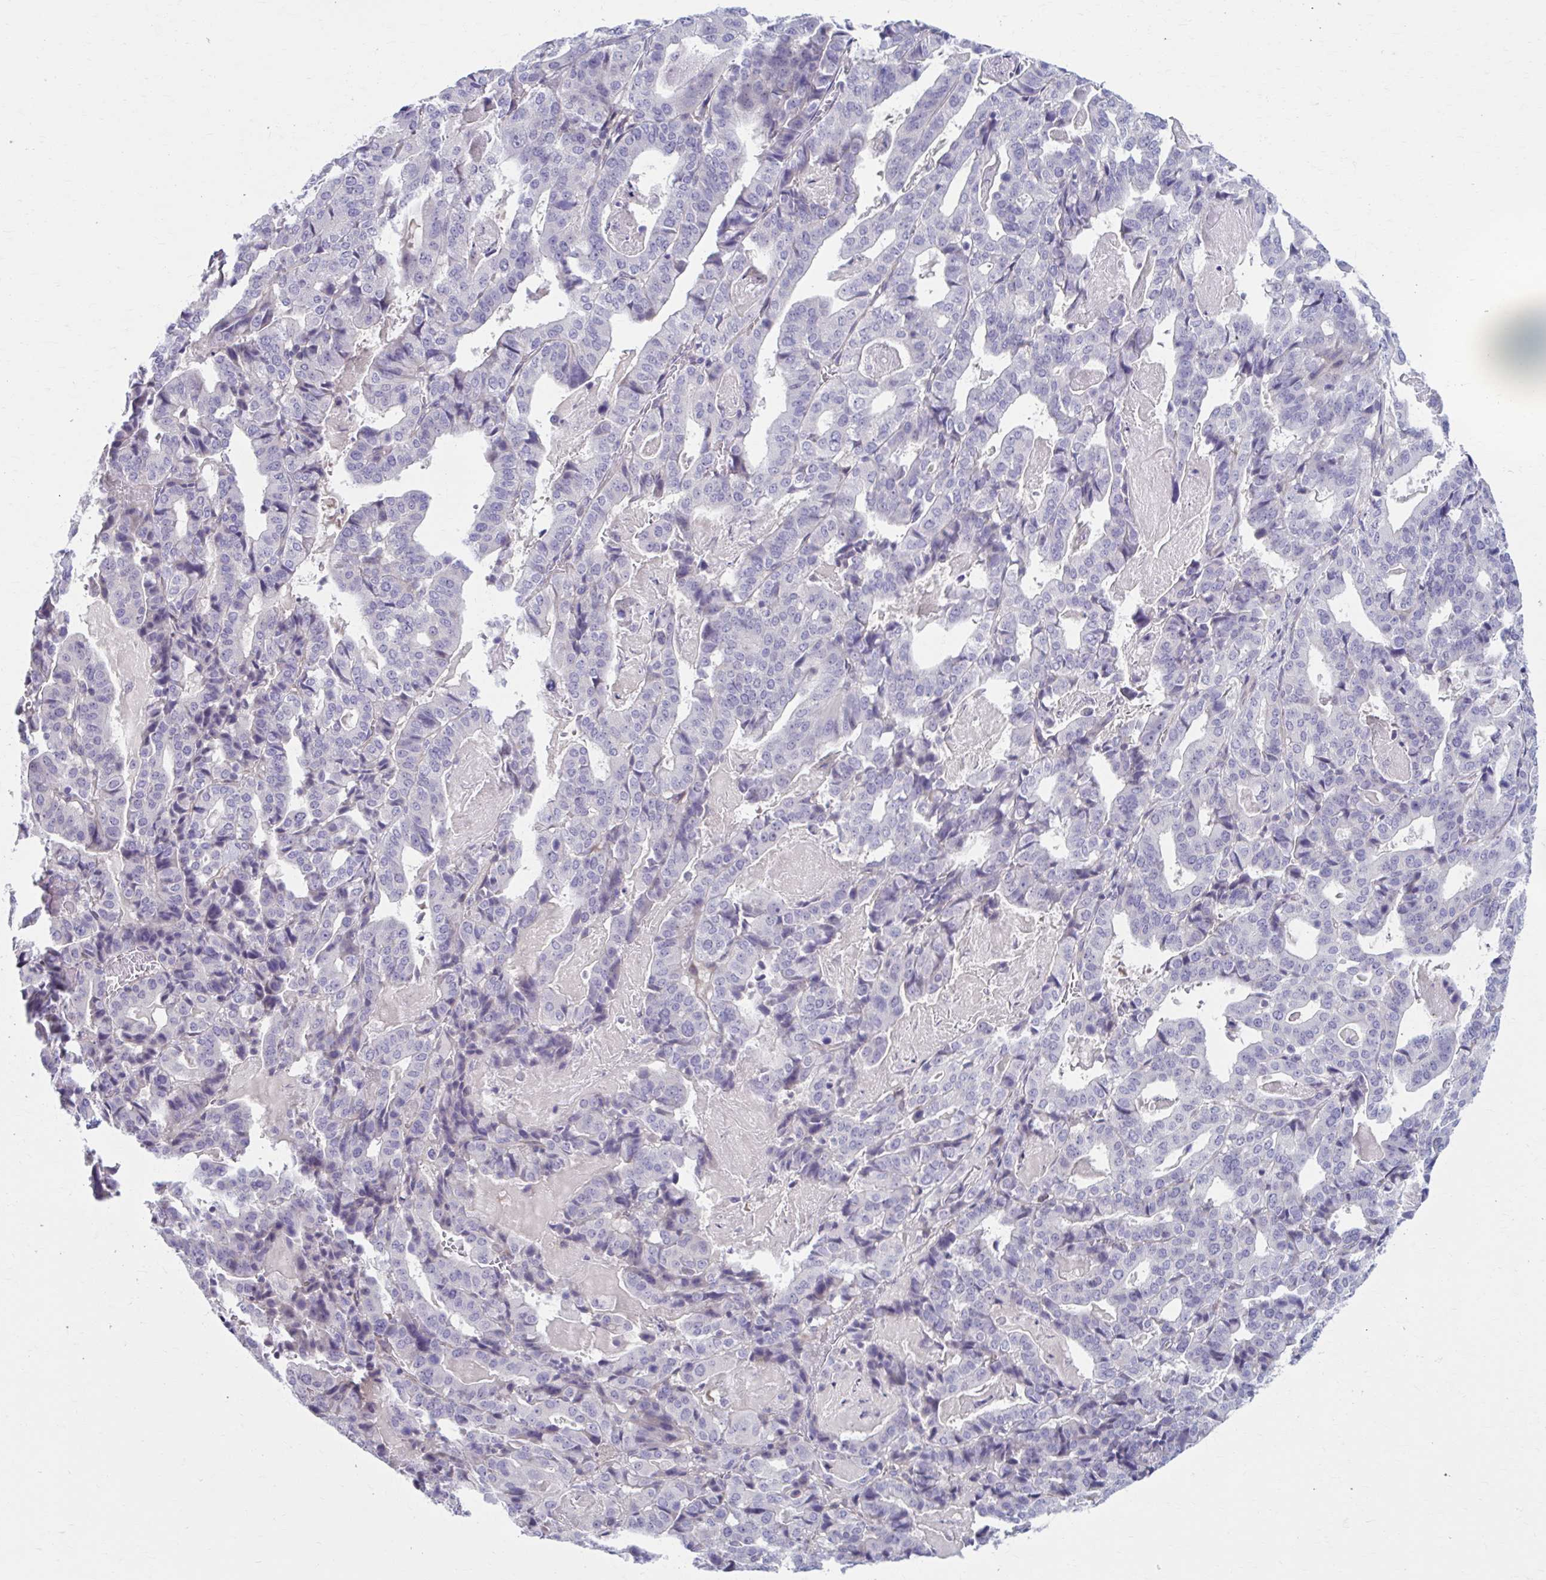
{"staining": {"intensity": "negative", "quantity": "none", "location": "none"}, "tissue": "stomach cancer", "cell_type": "Tumor cells", "image_type": "cancer", "snomed": [{"axis": "morphology", "description": "Adenocarcinoma, NOS"}, {"axis": "topography", "description": "Stomach"}], "caption": "Immunohistochemical staining of human adenocarcinoma (stomach) shows no significant expression in tumor cells. Nuclei are stained in blue.", "gene": "CHST3", "patient": {"sex": "male", "age": 48}}